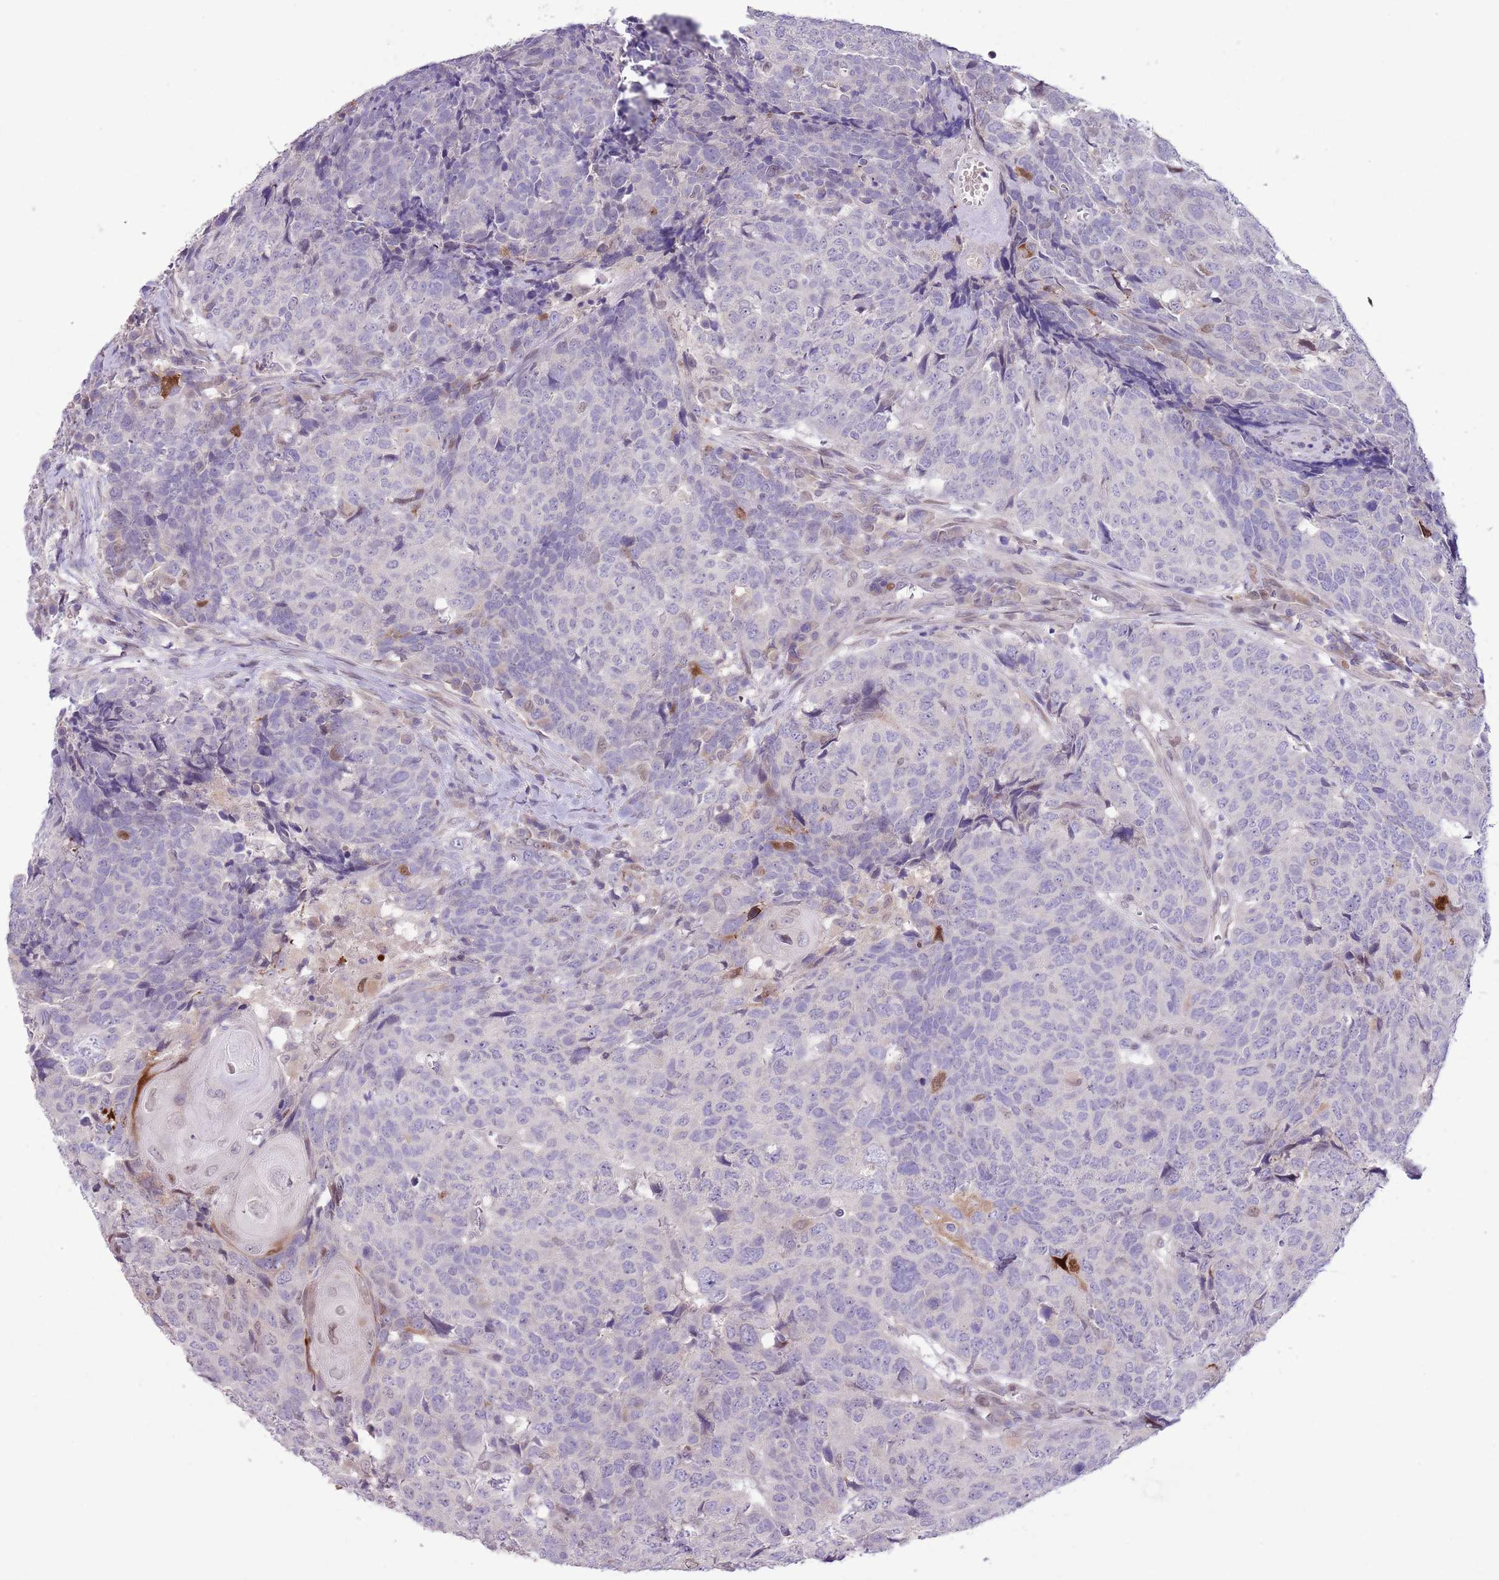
{"staining": {"intensity": "weak", "quantity": "<25%", "location": "nuclear"}, "tissue": "head and neck cancer", "cell_type": "Tumor cells", "image_type": "cancer", "snomed": [{"axis": "morphology", "description": "Squamous cell carcinoma, NOS"}, {"axis": "topography", "description": "Head-Neck"}], "caption": "The histopathology image shows no staining of tumor cells in head and neck cancer (squamous cell carcinoma).", "gene": "CCND2", "patient": {"sex": "male", "age": 66}}